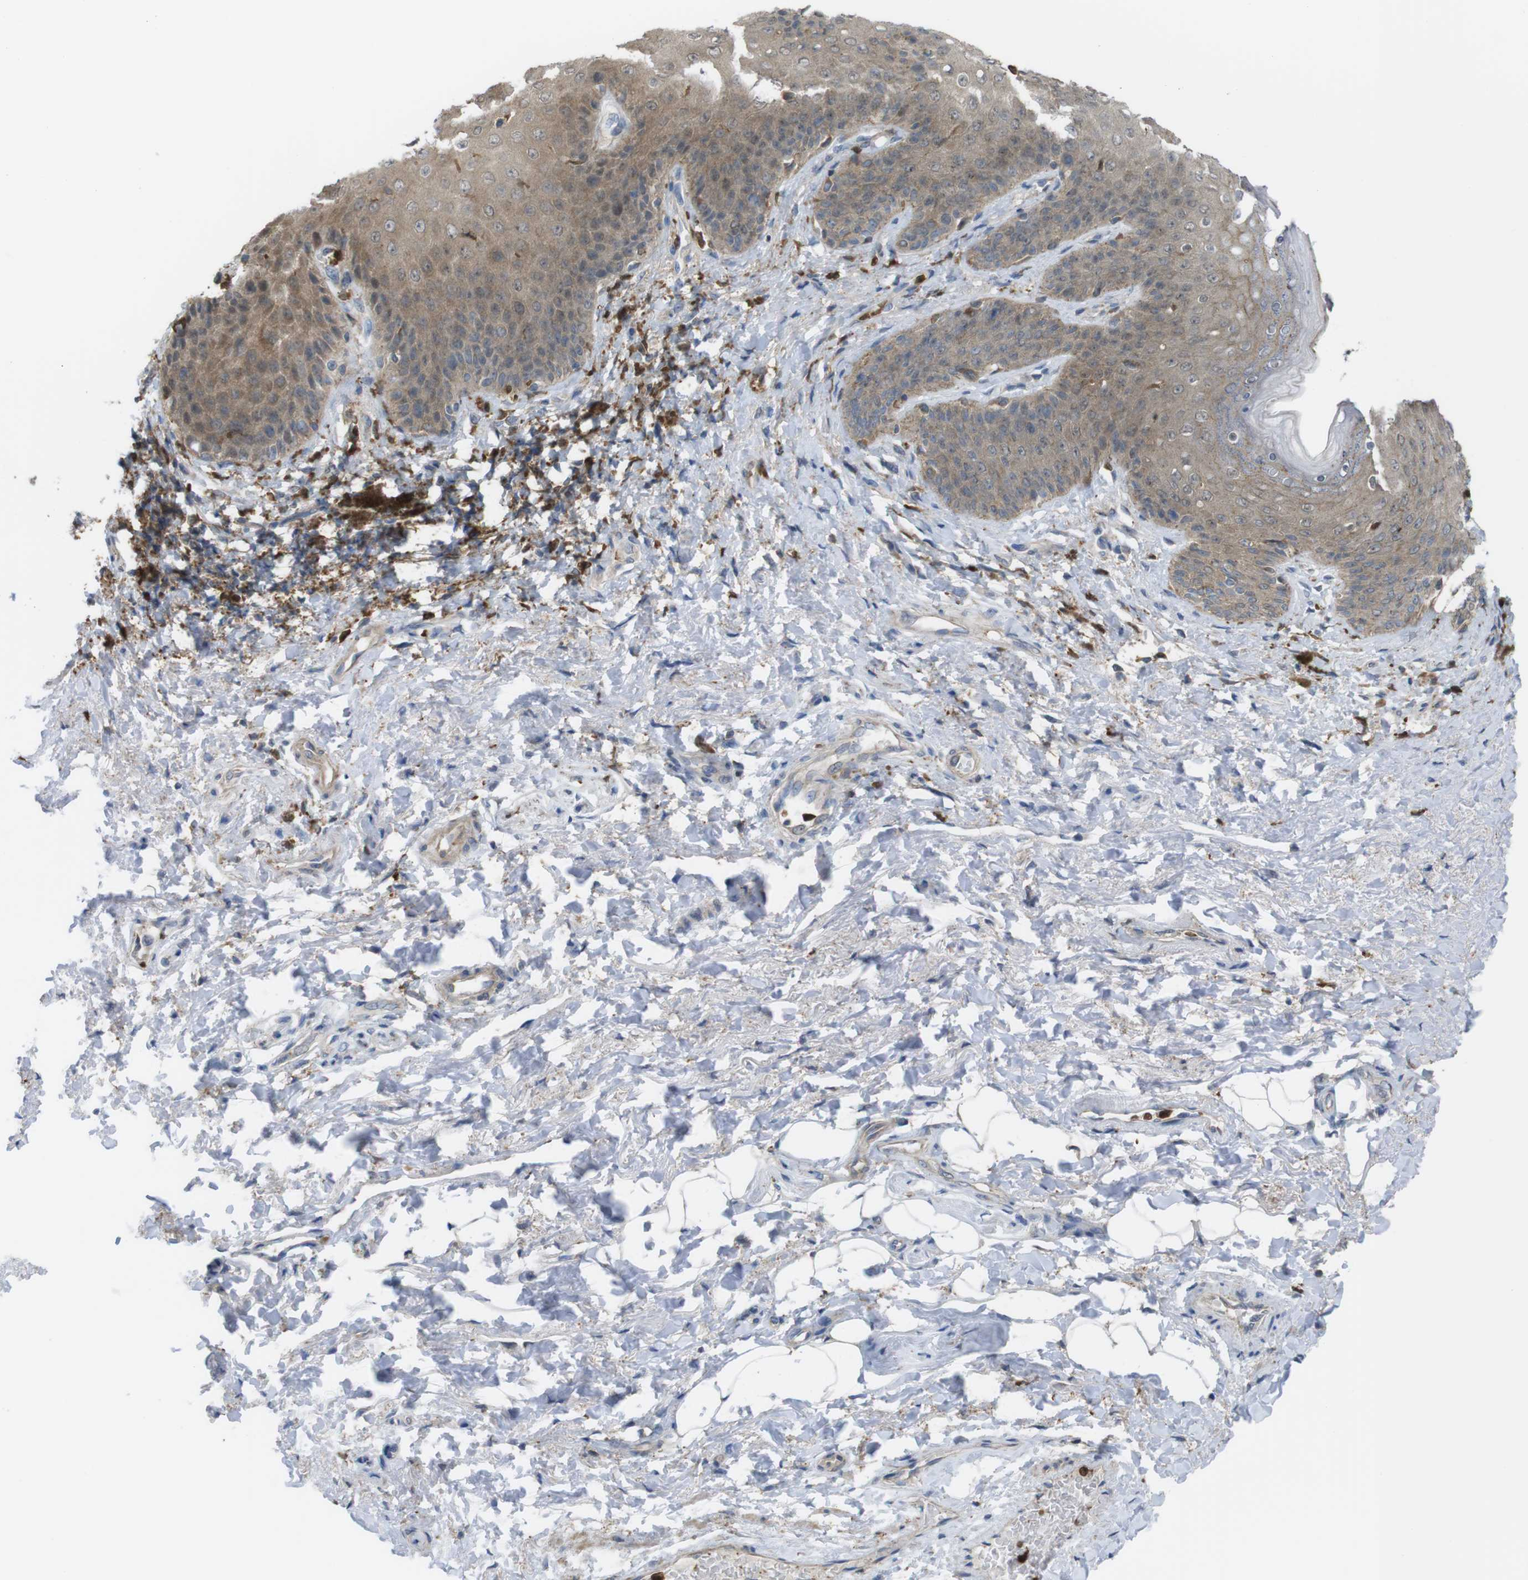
{"staining": {"intensity": "weak", "quantity": ">75%", "location": "cytoplasmic/membranous"}, "tissue": "skin", "cell_type": "Epidermal cells", "image_type": "normal", "snomed": [{"axis": "morphology", "description": "Normal tissue, NOS"}, {"axis": "topography", "description": "Anal"}], "caption": "Immunohistochemistry image of benign skin: skin stained using immunohistochemistry demonstrates low levels of weak protein expression localized specifically in the cytoplasmic/membranous of epidermal cells, appearing as a cytoplasmic/membranous brown color.", "gene": "PRKCD", "patient": {"sex": "female", "age": 46}}